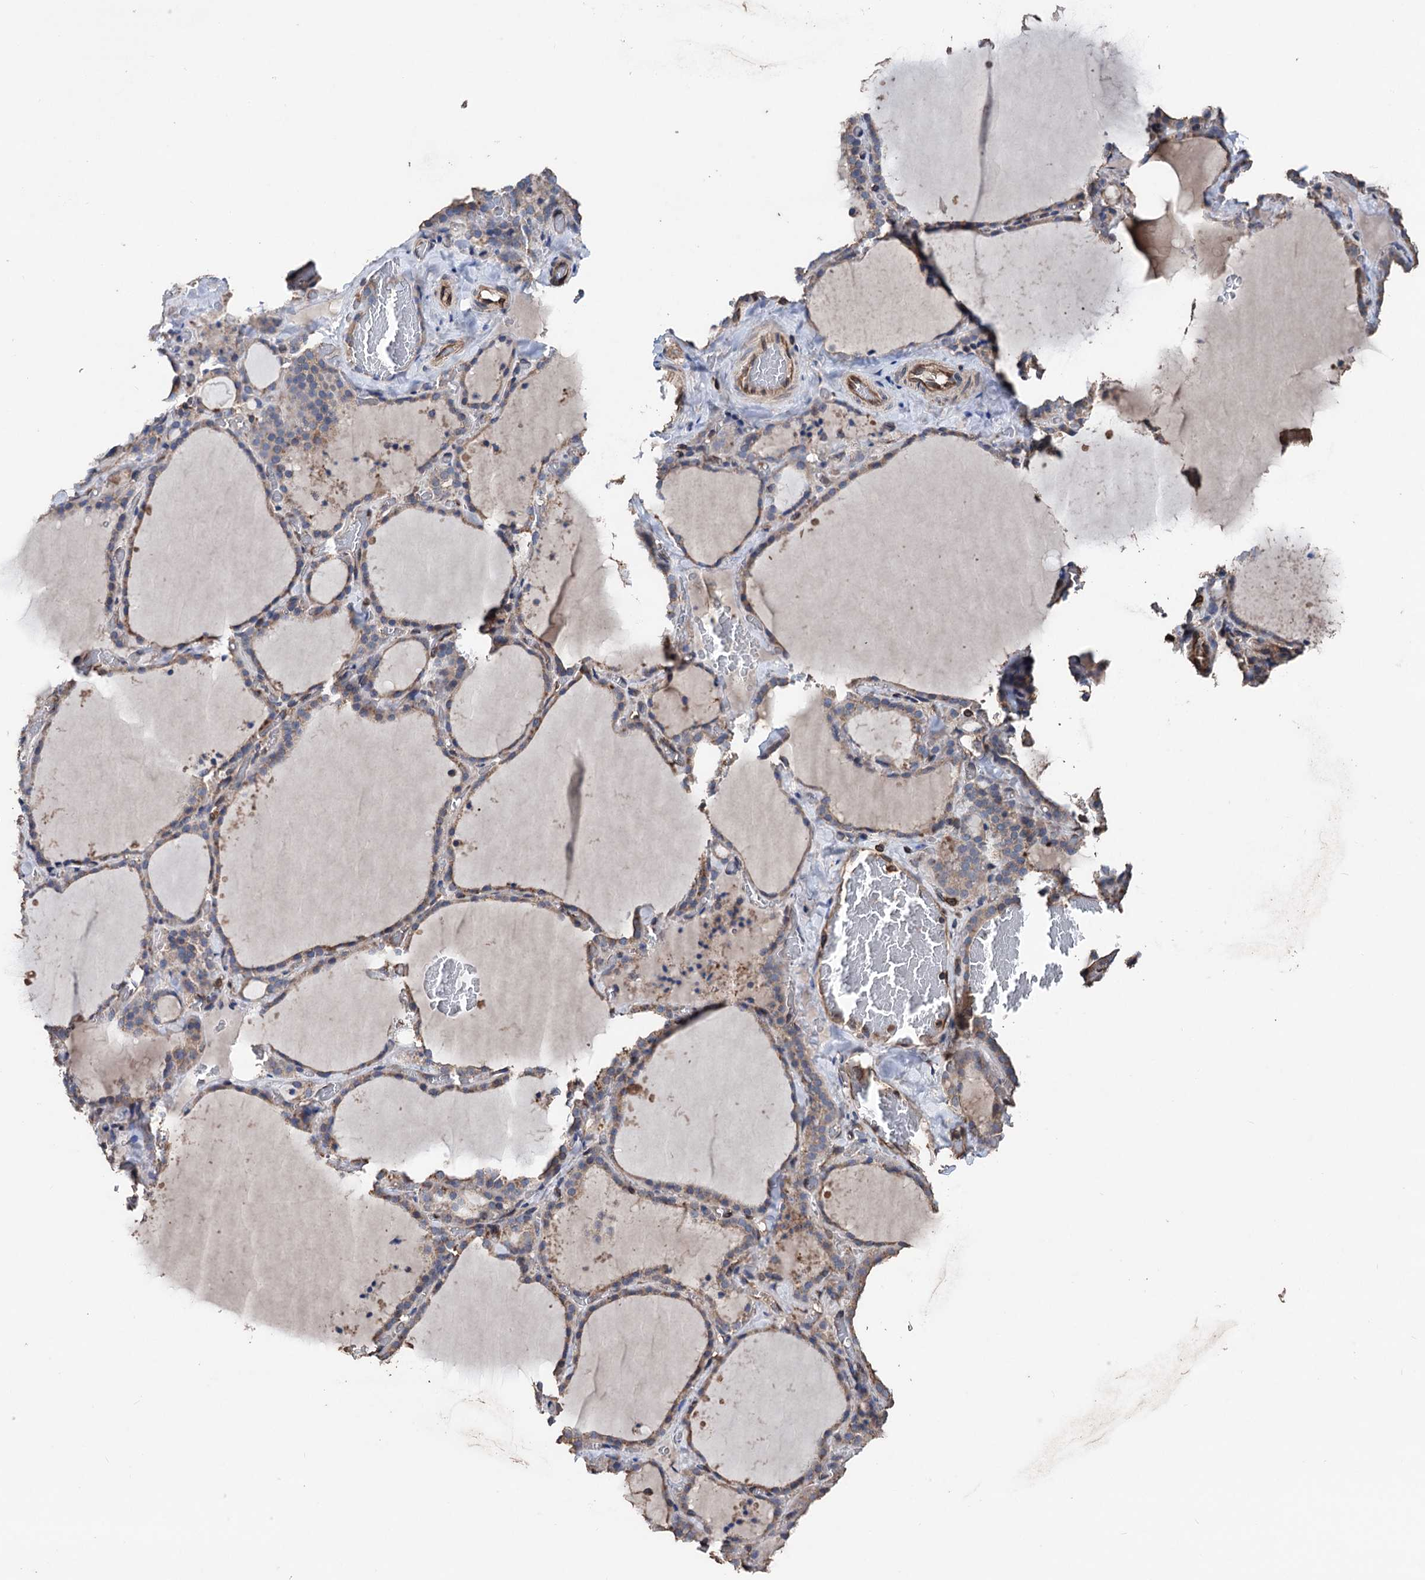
{"staining": {"intensity": "weak", "quantity": "25%-75%", "location": "cytoplasmic/membranous"}, "tissue": "thyroid gland", "cell_type": "Glandular cells", "image_type": "normal", "snomed": [{"axis": "morphology", "description": "Normal tissue, NOS"}, {"axis": "topography", "description": "Thyroid gland"}], "caption": "Immunohistochemistry micrograph of unremarkable thyroid gland stained for a protein (brown), which reveals low levels of weak cytoplasmic/membranous positivity in approximately 25%-75% of glandular cells.", "gene": "STING1", "patient": {"sex": "female", "age": 22}}